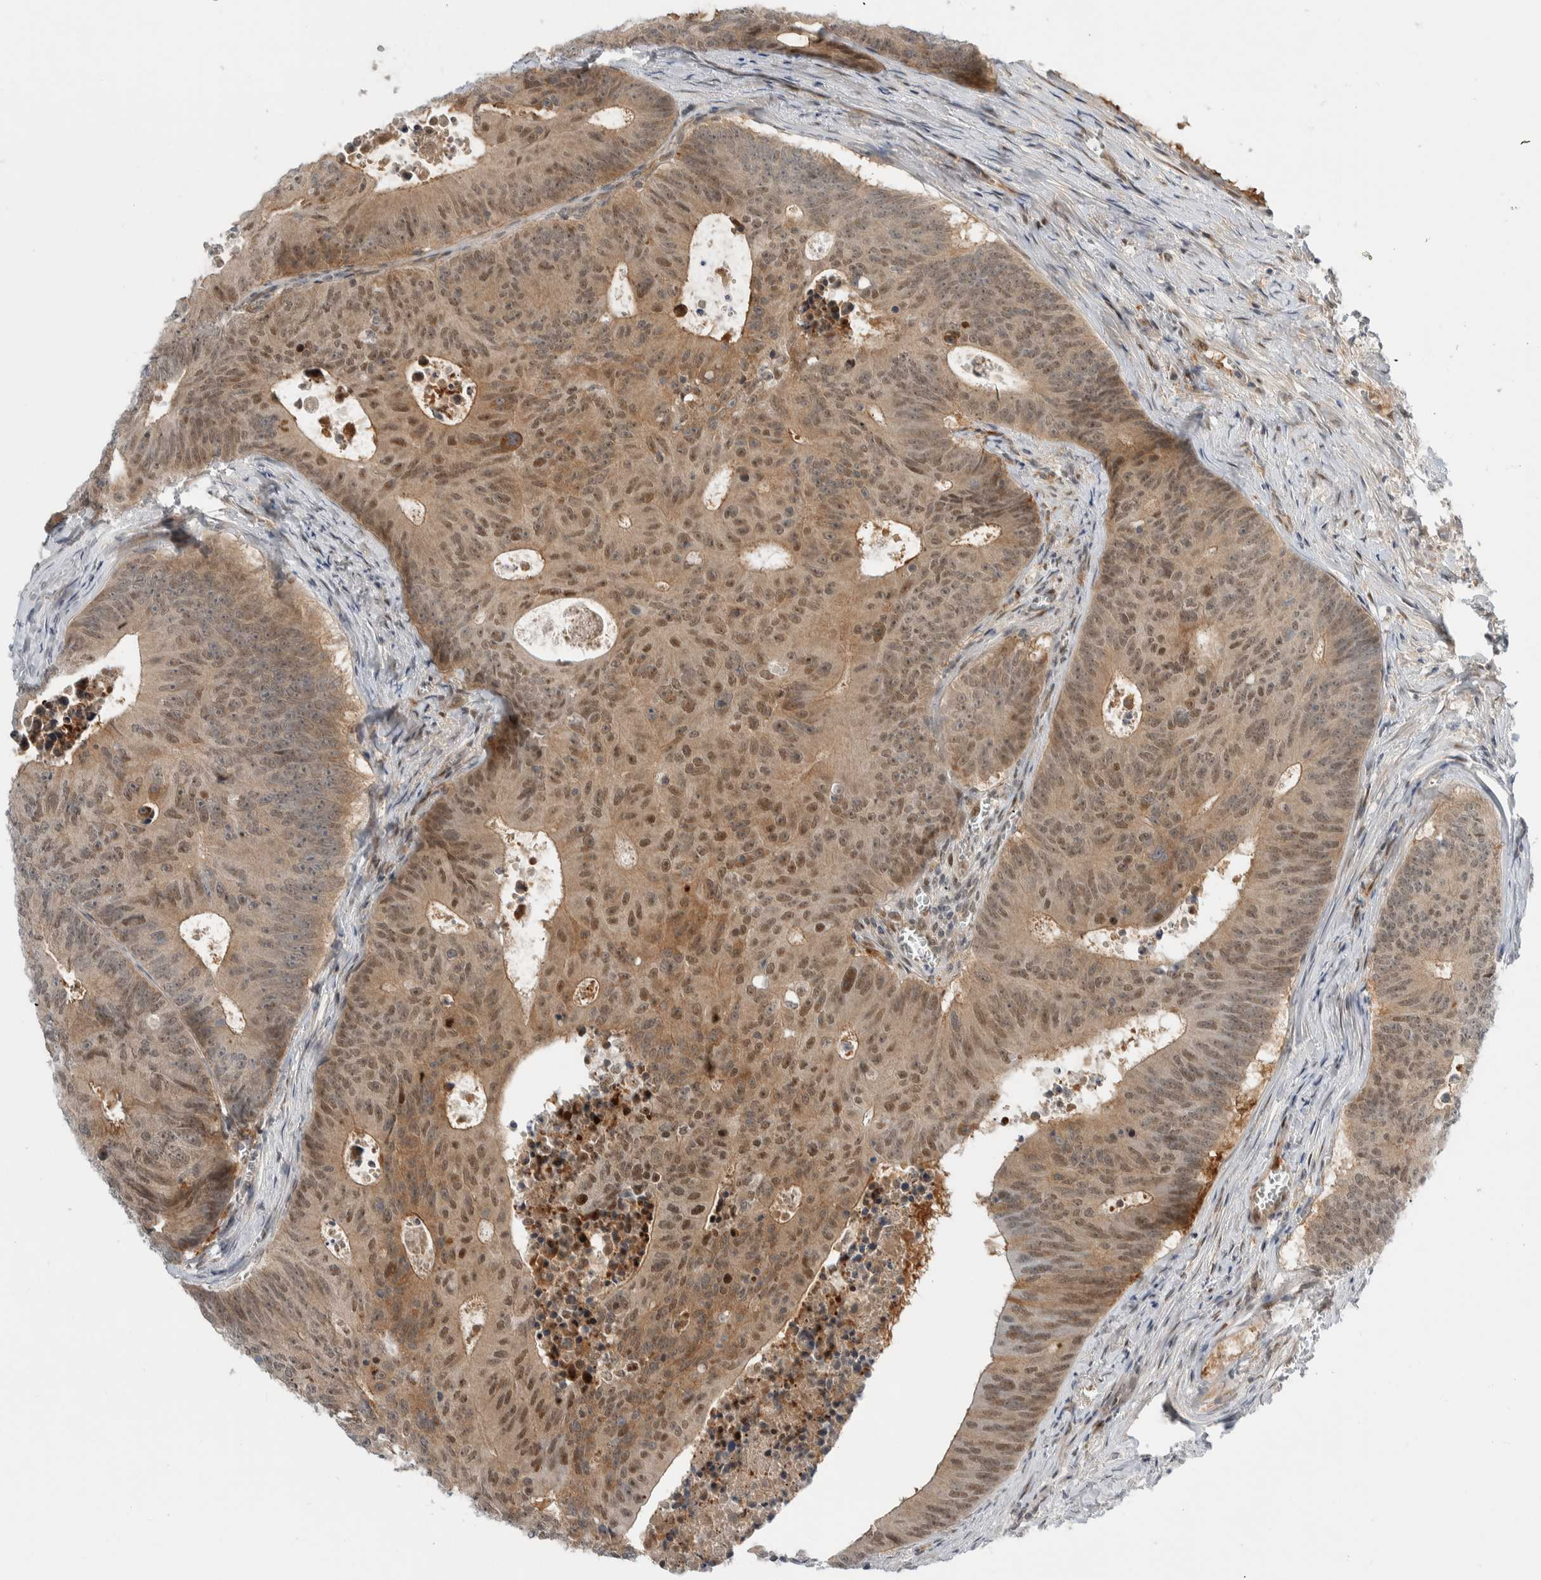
{"staining": {"intensity": "weak", "quantity": ">75%", "location": "cytoplasmic/membranous,nuclear"}, "tissue": "colorectal cancer", "cell_type": "Tumor cells", "image_type": "cancer", "snomed": [{"axis": "morphology", "description": "Adenocarcinoma, NOS"}, {"axis": "topography", "description": "Colon"}], "caption": "About >75% of tumor cells in colorectal cancer (adenocarcinoma) display weak cytoplasmic/membranous and nuclear protein expression as visualized by brown immunohistochemical staining.", "gene": "NCR3LG1", "patient": {"sex": "male", "age": 87}}